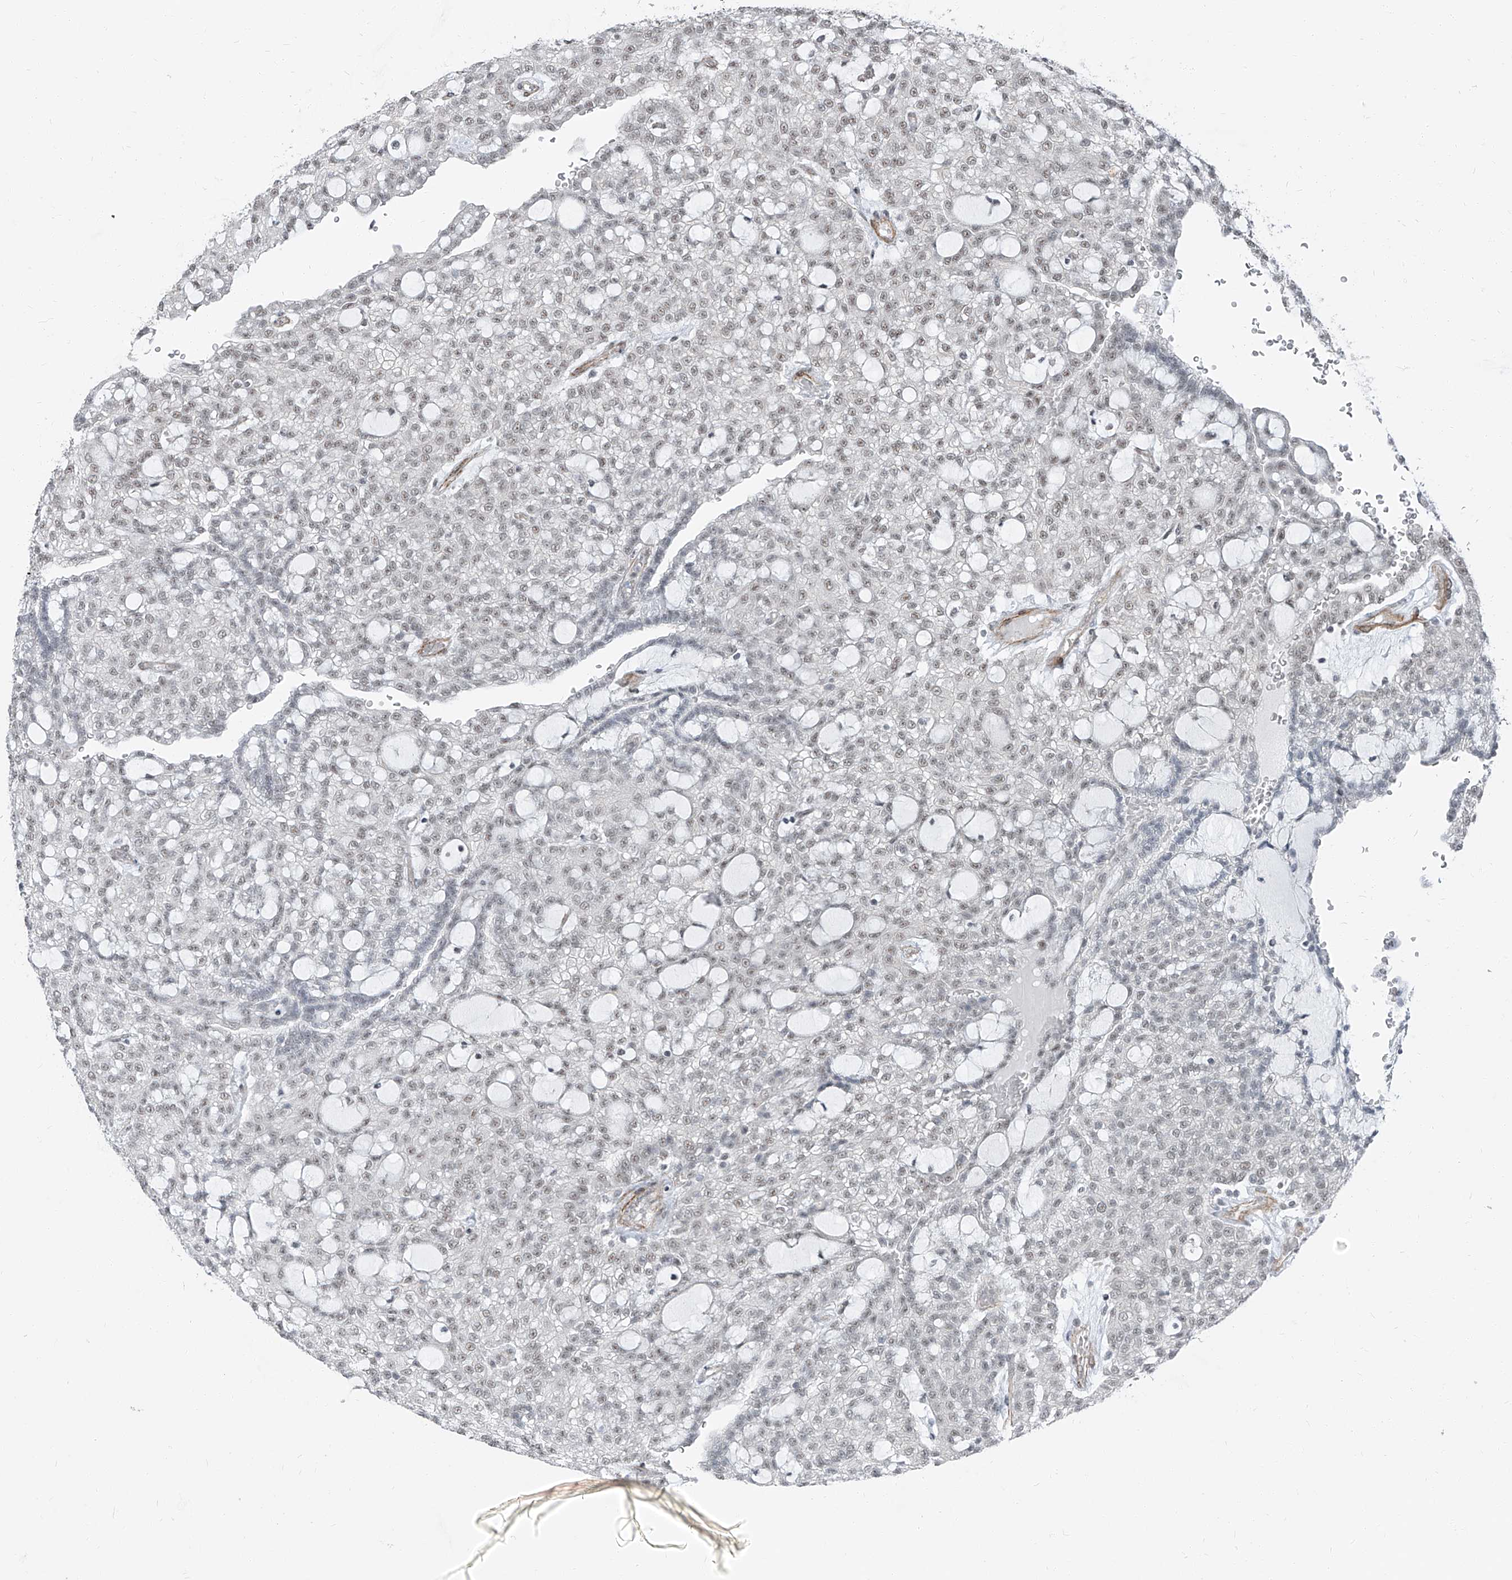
{"staining": {"intensity": "weak", "quantity": "<25%", "location": "nuclear"}, "tissue": "renal cancer", "cell_type": "Tumor cells", "image_type": "cancer", "snomed": [{"axis": "morphology", "description": "Adenocarcinoma, NOS"}, {"axis": "topography", "description": "Kidney"}], "caption": "The image reveals no staining of tumor cells in renal cancer.", "gene": "TXLNB", "patient": {"sex": "male", "age": 63}}